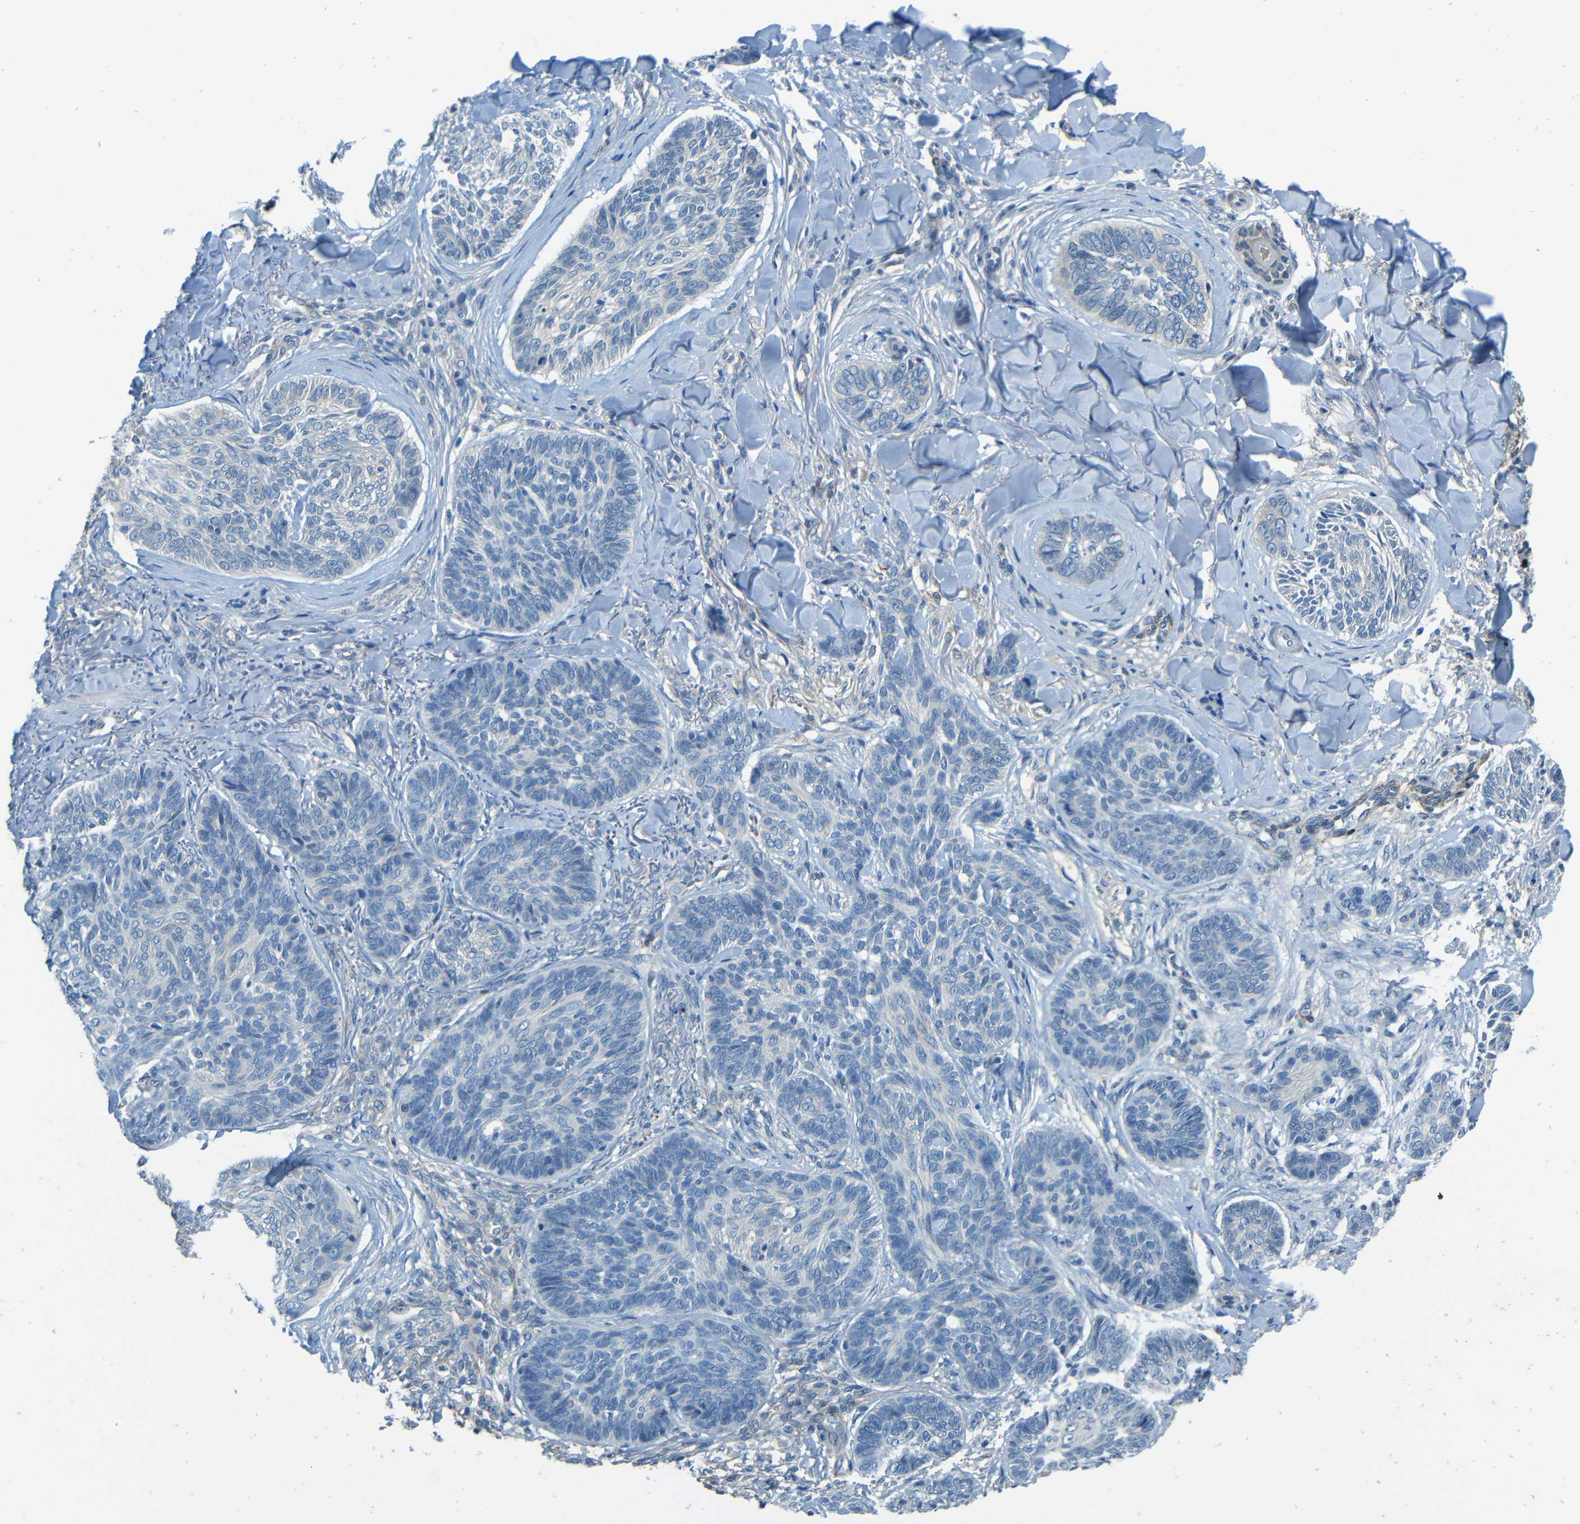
{"staining": {"intensity": "negative", "quantity": "none", "location": "none"}, "tissue": "skin cancer", "cell_type": "Tumor cells", "image_type": "cancer", "snomed": [{"axis": "morphology", "description": "Basal cell carcinoma"}, {"axis": "topography", "description": "Skin"}], "caption": "Image shows no significant protein staining in tumor cells of skin basal cell carcinoma.", "gene": "CYP26B1", "patient": {"sex": "male", "age": 43}}